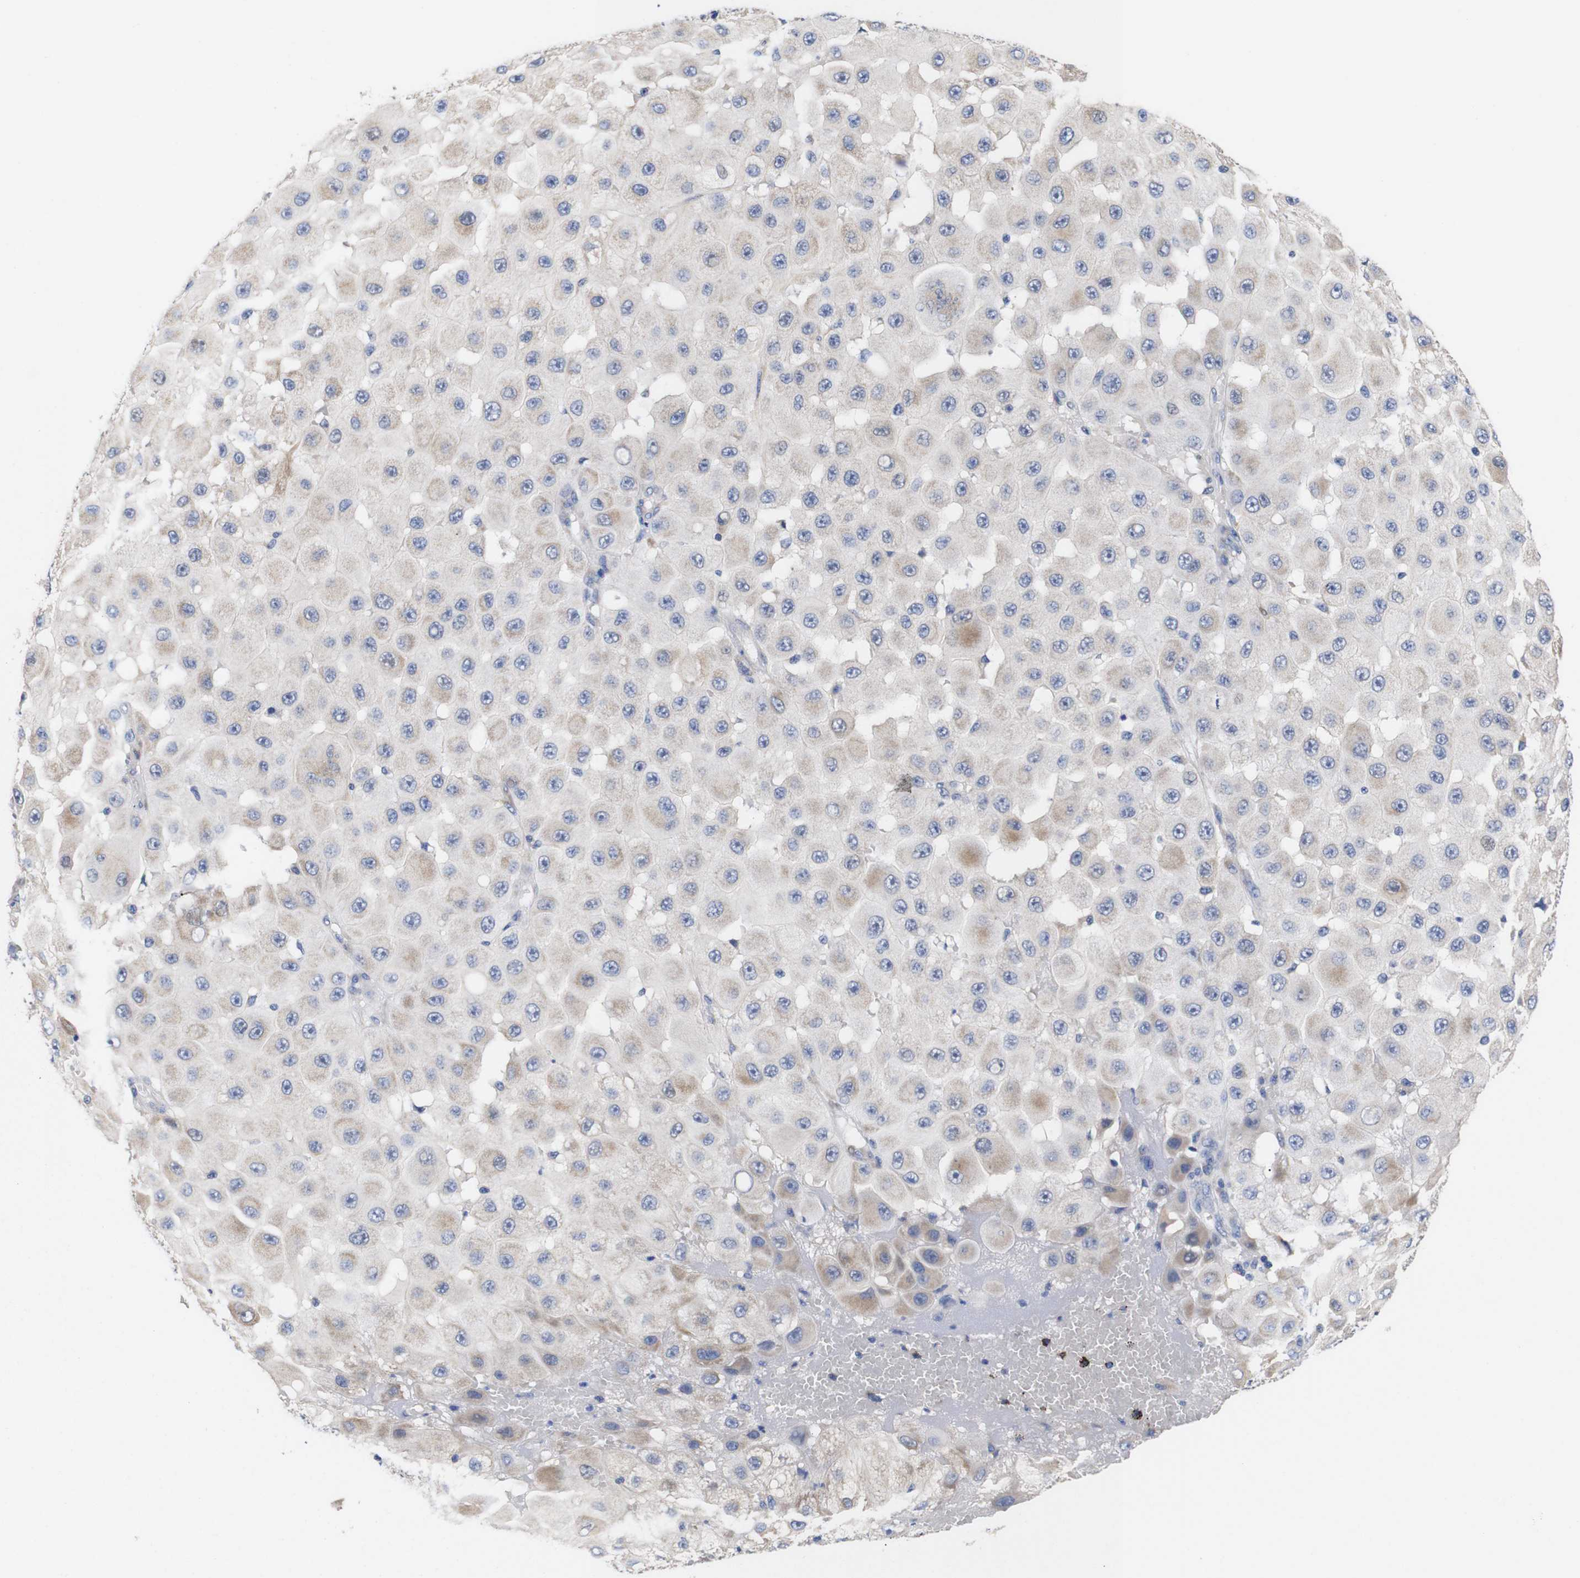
{"staining": {"intensity": "weak", "quantity": "<25%", "location": "cytoplasmic/membranous"}, "tissue": "melanoma", "cell_type": "Tumor cells", "image_type": "cancer", "snomed": [{"axis": "morphology", "description": "Malignant melanoma, NOS"}, {"axis": "topography", "description": "Skin"}], "caption": "IHC image of neoplastic tissue: melanoma stained with DAB (3,3'-diaminobenzidine) displays no significant protein positivity in tumor cells. (Brightfield microscopy of DAB (3,3'-diaminobenzidine) immunohistochemistry at high magnification).", "gene": "OPN3", "patient": {"sex": "female", "age": 81}}